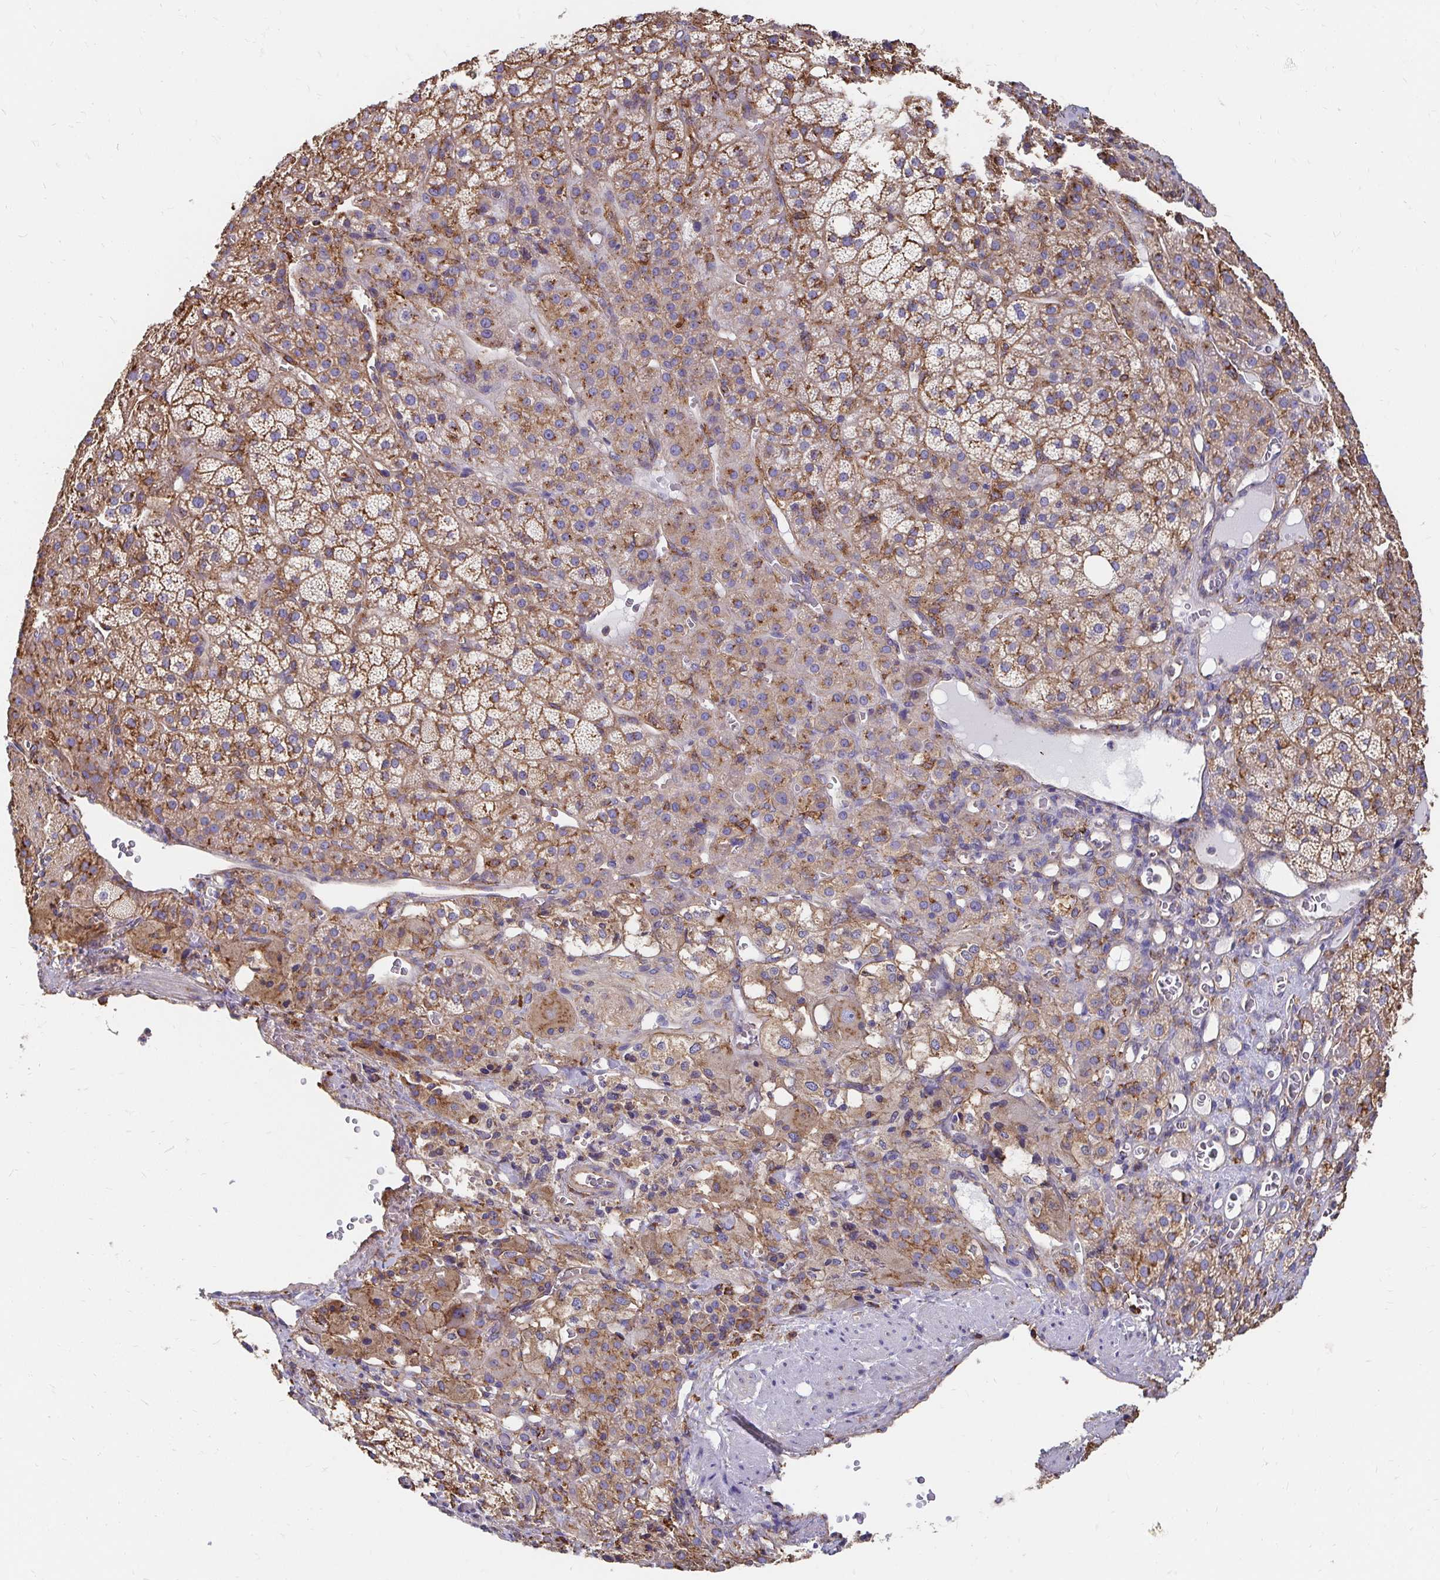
{"staining": {"intensity": "moderate", "quantity": ">75%", "location": "cytoplasmic/membranous"}, "tissue": "adrenal gland", "cell_type": "Glandular cells", "image_type": "normal", "snomed": [{"axis": "morphology", "description": "Normal tissue, NOS"}, {"axis": "topography", "description": "Adrenal gland"}], "caption": "Adrenal gland stained with DAB immunohistochemistry (IHC) demonstrates medium levels of moderate cytoplasmic/membranous staining in approximately >75% of glandular cells.", "gene": "CLTC", "patient": {"sex": "female", "age": 60}}